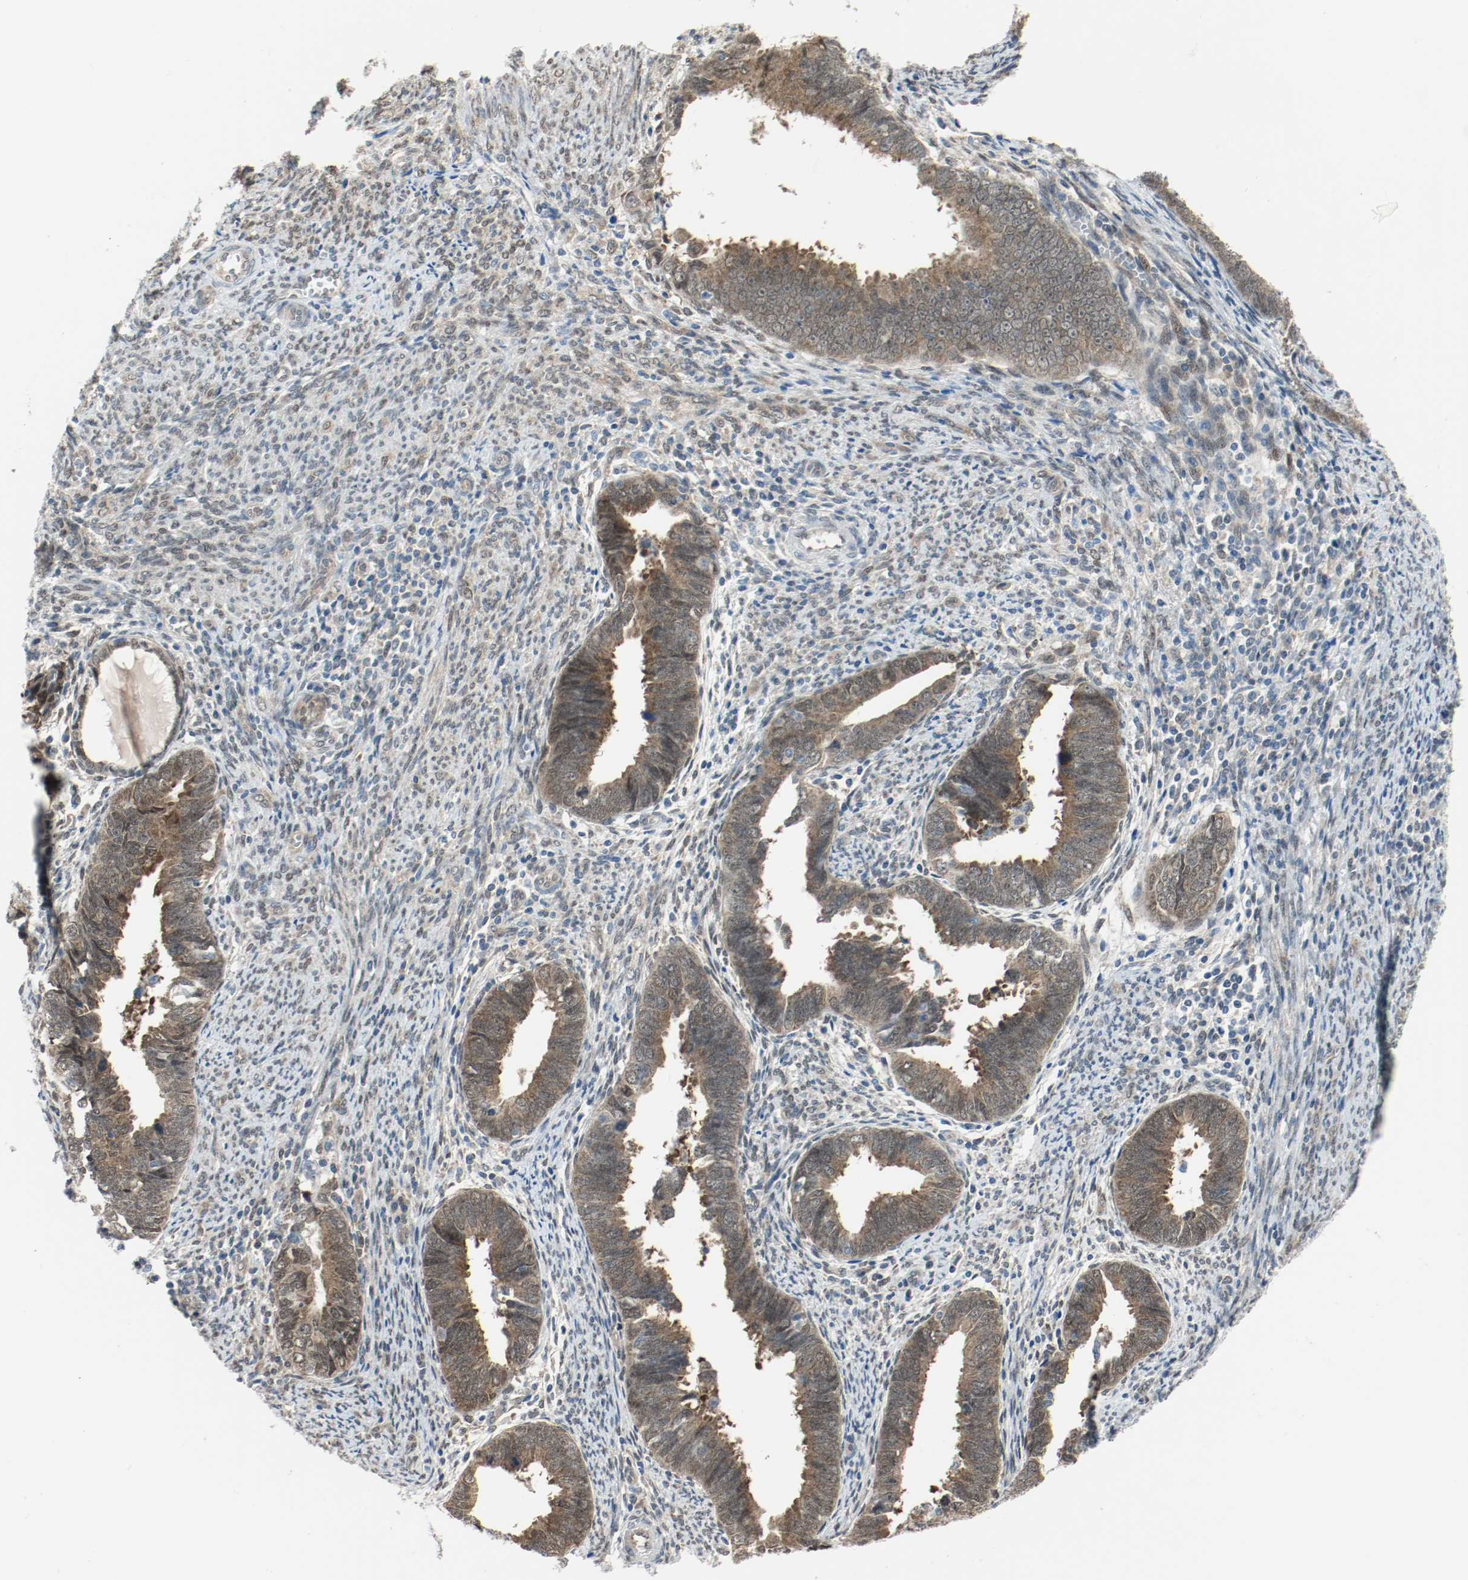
{"staining": {"intensity": "moderate", "quantity": ">75%", "location": "cytoplasmic/membranous,nuclear"}, "tissue": "endometrial cancer", "cell_type": "Tumor cells", "image_type": "cancer", "snomed": [{"axis": "morphology", "description": "Adenocarcinoma, NOS"}, {"axis": "topography", "description": "Endometrium"}], "caption": "IHC staining of endometrial cancer, which demonstrates medium levels of moderate cytoplasmic/membranous and nuclear expression in approximately >75% of tumor cells indicating moderate cytoplasmic/membranous and nuclear protein expression. The staining was performed using DAB (3,3'-diaminobenzidine) (brown) for protein detection and nuclei were counterstained in hematoxylin (blue).", "gene": "PPME1", "patient": {"sex": "female", "age": 75}}